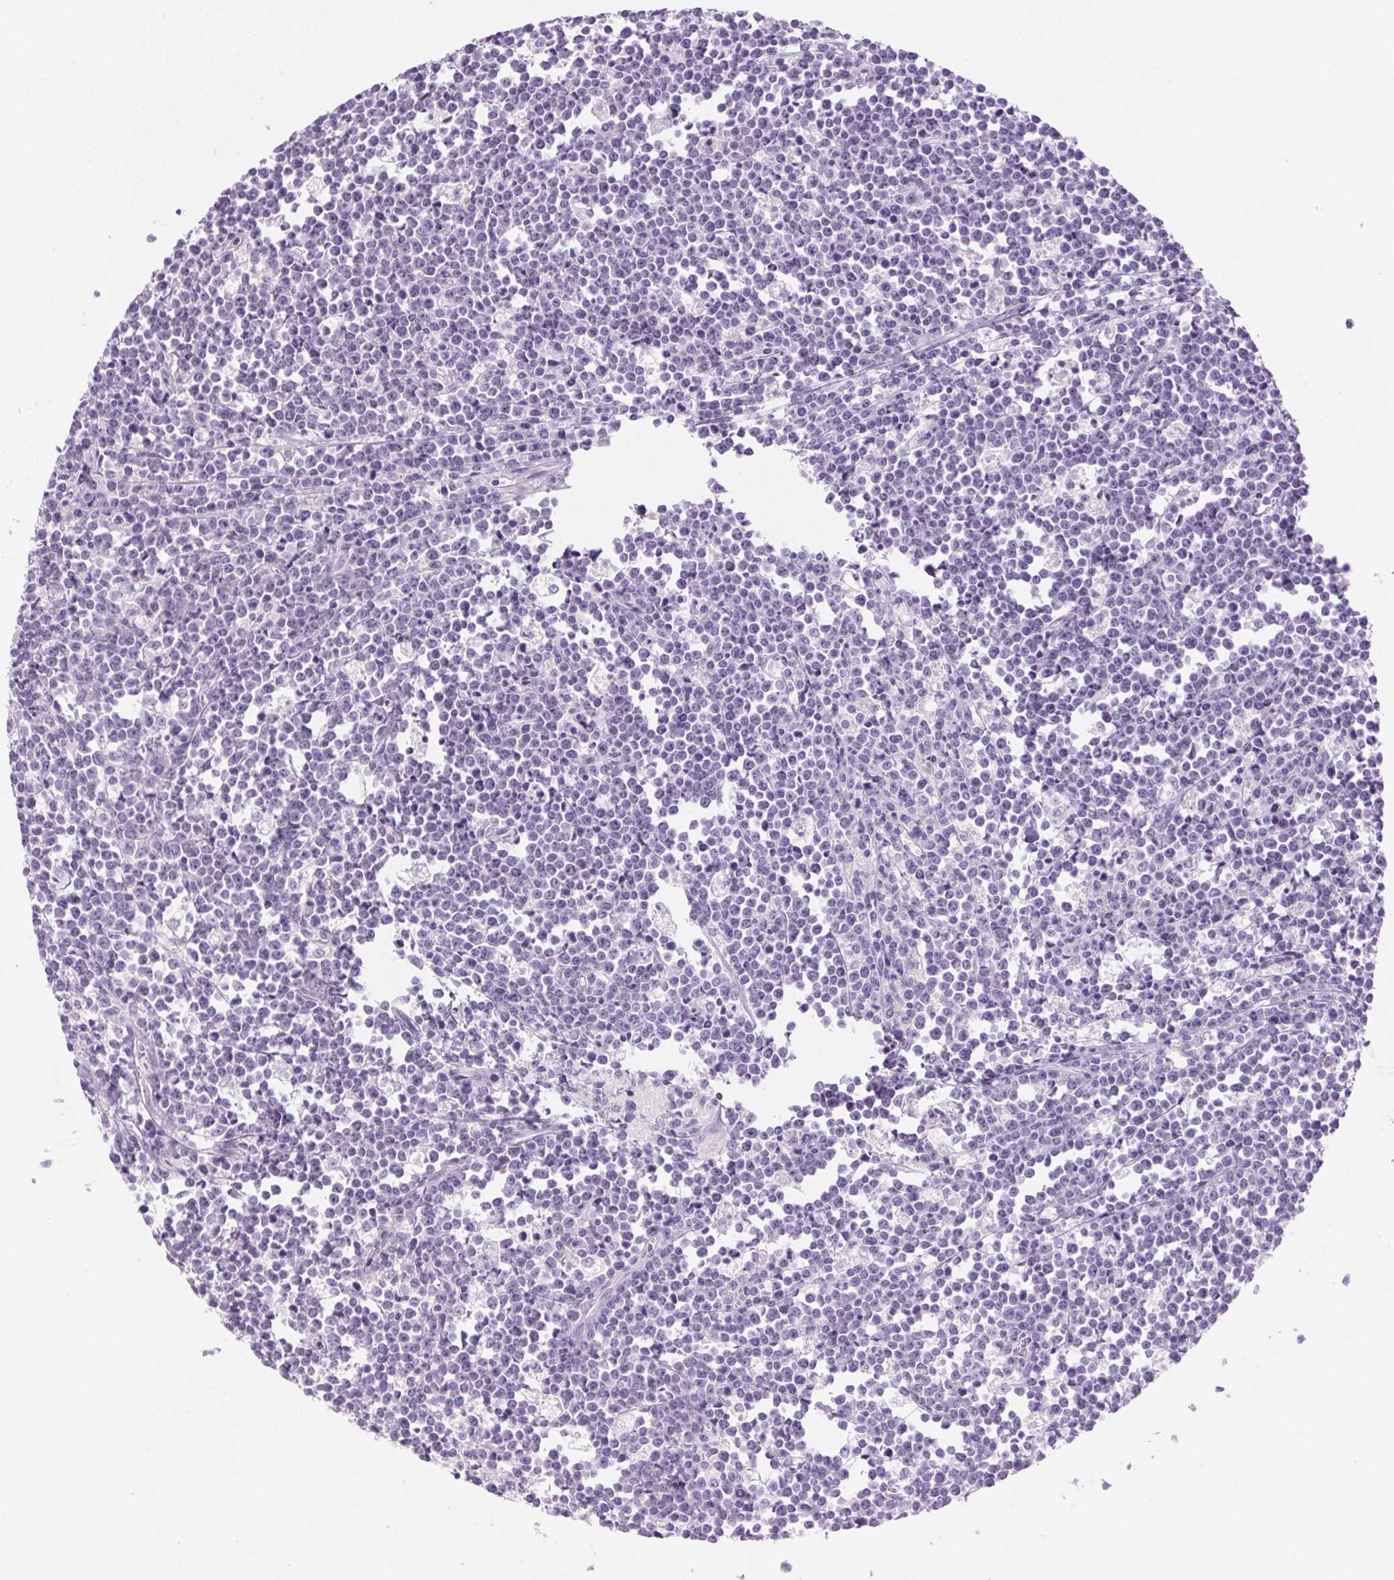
{"staining": {"intensity": "negative", "quantity": "none", "location": "none"}, "tissue": "lymphoma", "cell_type": "Tumor cells", "image_type": "cancer", "snomed": [{"axis": "morphology", "description": "Malignant lymphoma, non-Hodgkin's type, High grade"}, {"axis": "topography", "description": "Small intestine"}], "caption": "High-grade malignant lymphoma, non-Hodgkin's type stained for a protein using IHC displays no expression tumor cells.", "gene": "DHCR24", "patient": {"sex": "female", "age": 56}}